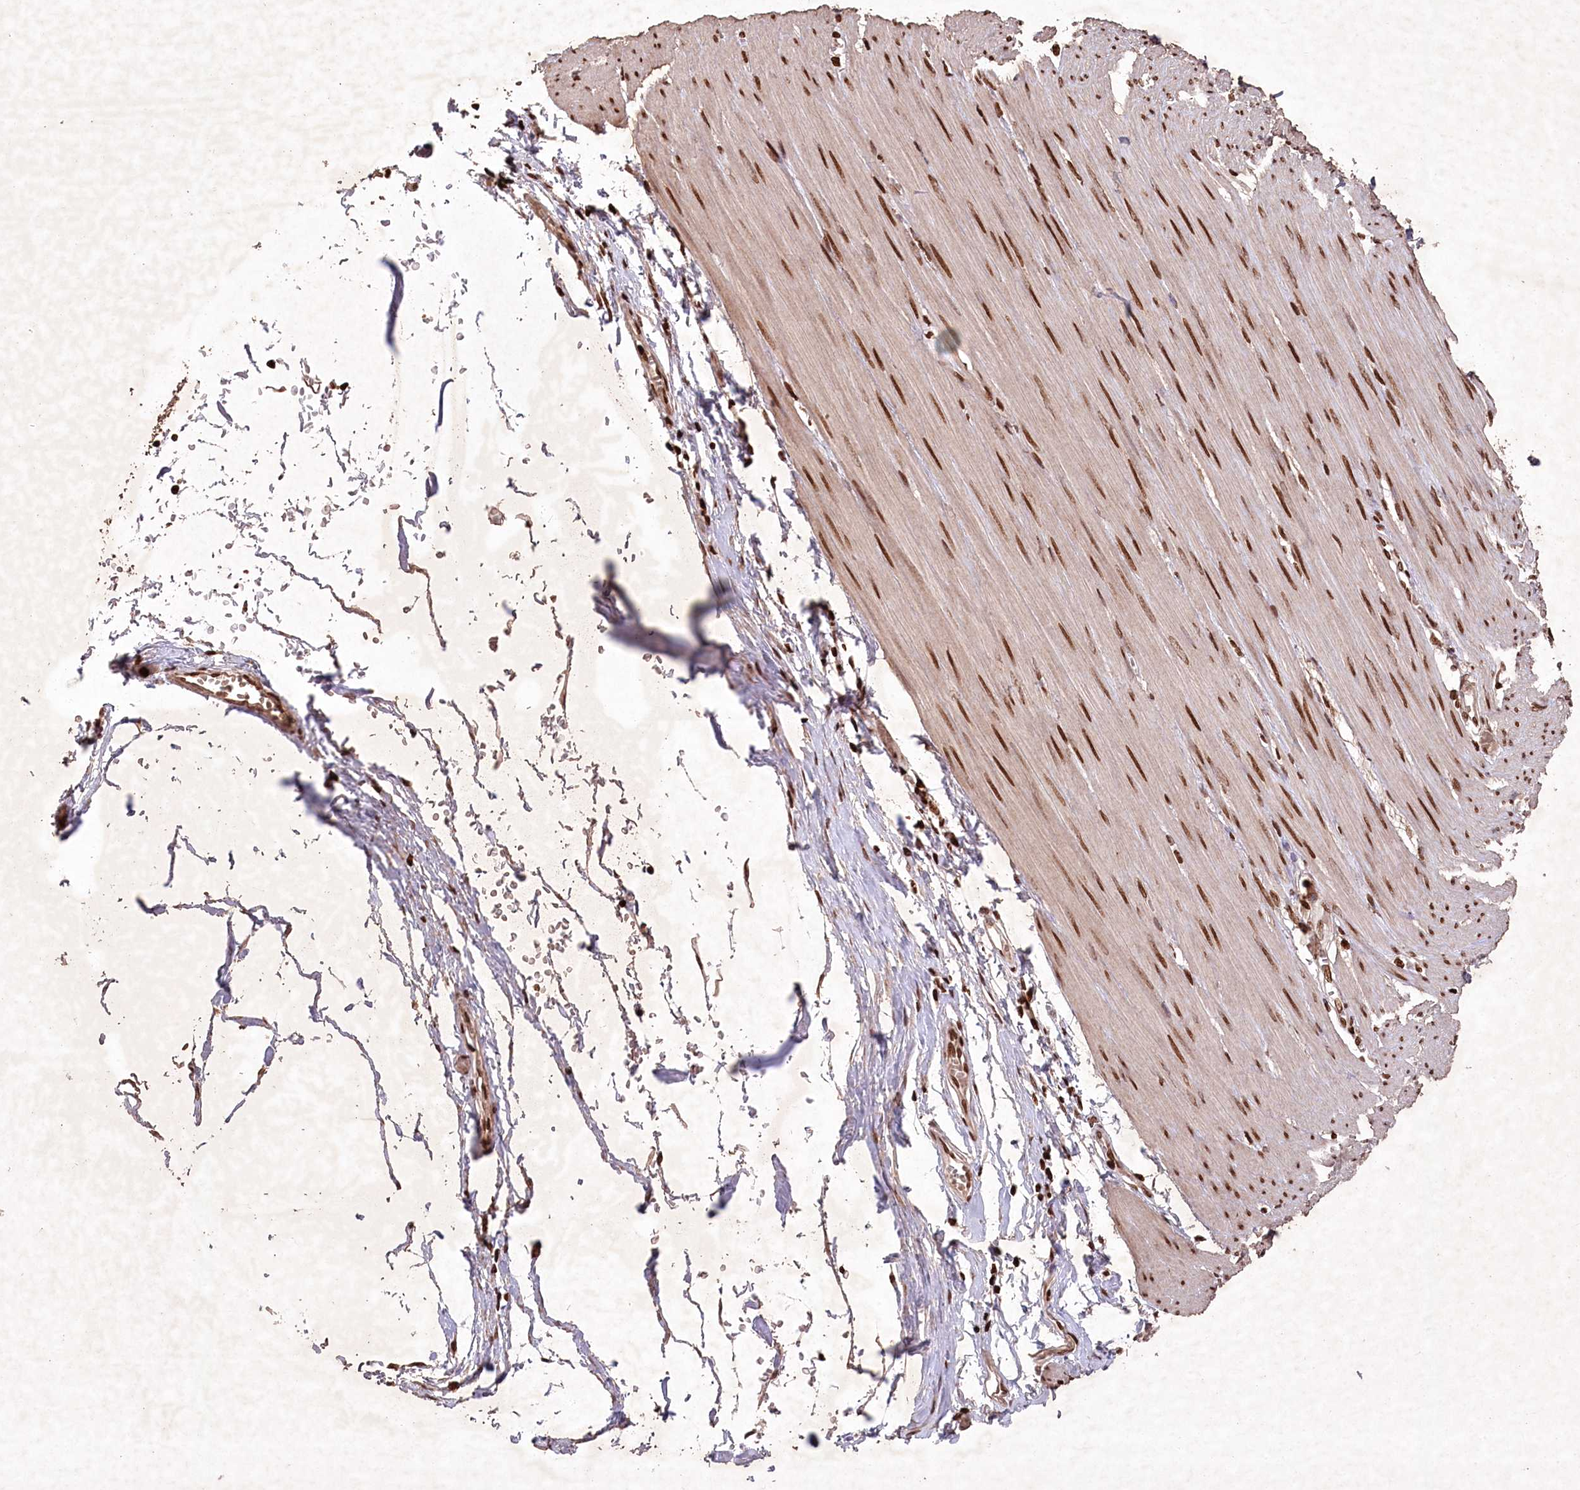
{"staining": {"intensity": "moderate", "quantity": ">75%", "location": "nuclear"}, "tissue": "smooth muscle", "cell_type": "Smooth muscle cells", "image_type": "normal", "snomed": [{"axis": "morphology", "description": "Normal tissue, NOS"}, {"axis": "morphology", "description": "Adenocarcinoma, NOS"}, {"axis": "topography", "description": "Colon"}, {"axis": "topography", "description": "Peripheral nerve tissue"}], "caption": "Moderate nuclear staining for a protein is identified in approximately >75% of smooth muscle cells of benign smooth muscle using IHC.", "gene": "CCSER2", "patient": {"sex": "male", "age": 14}}